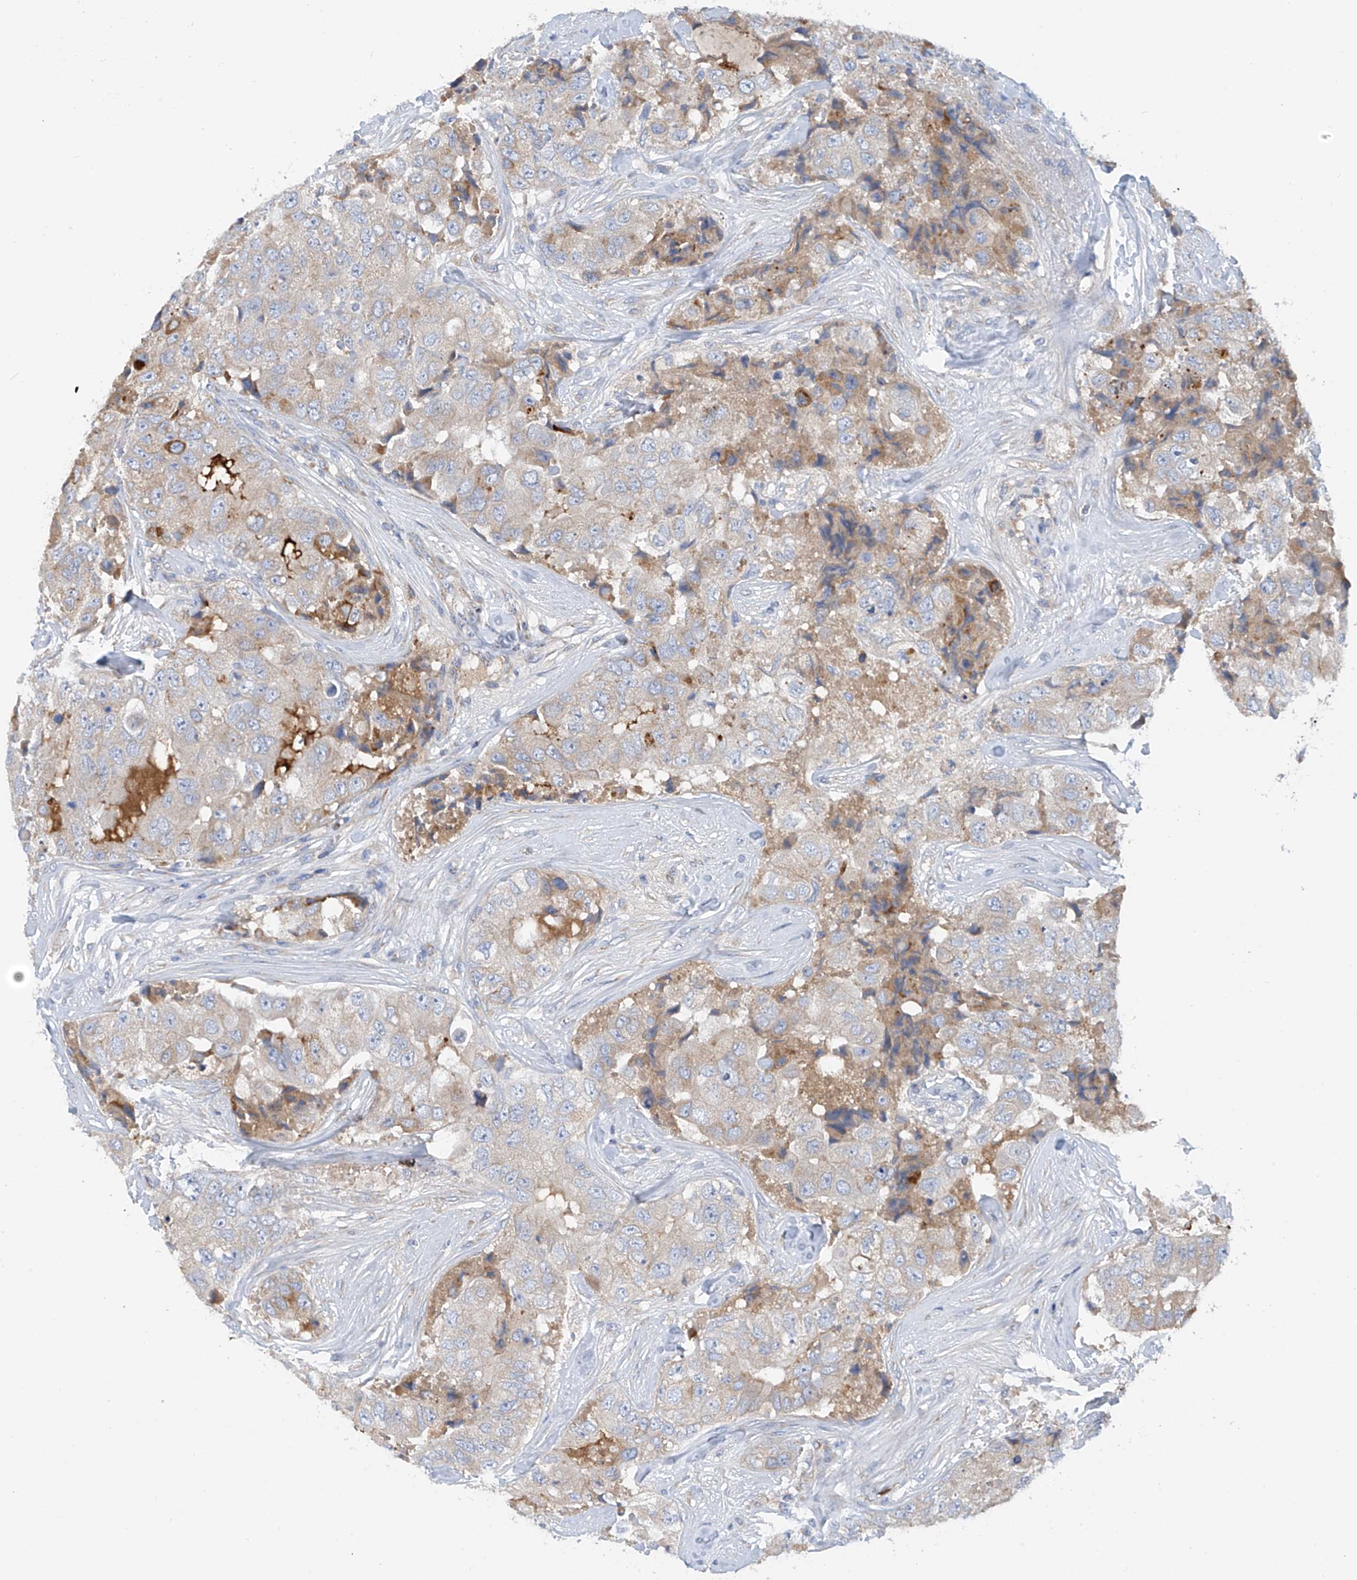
{"staining": {"intensity": "moderate", "quantity": "<25%", "location": "cytoplasmic/membranous"}, "tissue": "breast cancer", "cell_type": "Tumor cells", "image_type": "cancer", "snomed": [{"axis": "morphology", "description": "Duct carcinoma"}, {"axis": "topography", "description": "Breast"}], "caption": "Immunohistochemical staining of human breast cancer (intraductal carcinoma) reveals low levels of moderate cytoplasmic/membranous protein expression in approximately <25% of tumor cells.", "gene": "SLC5A11", "patient": {"sex": "female", "age": 62}}